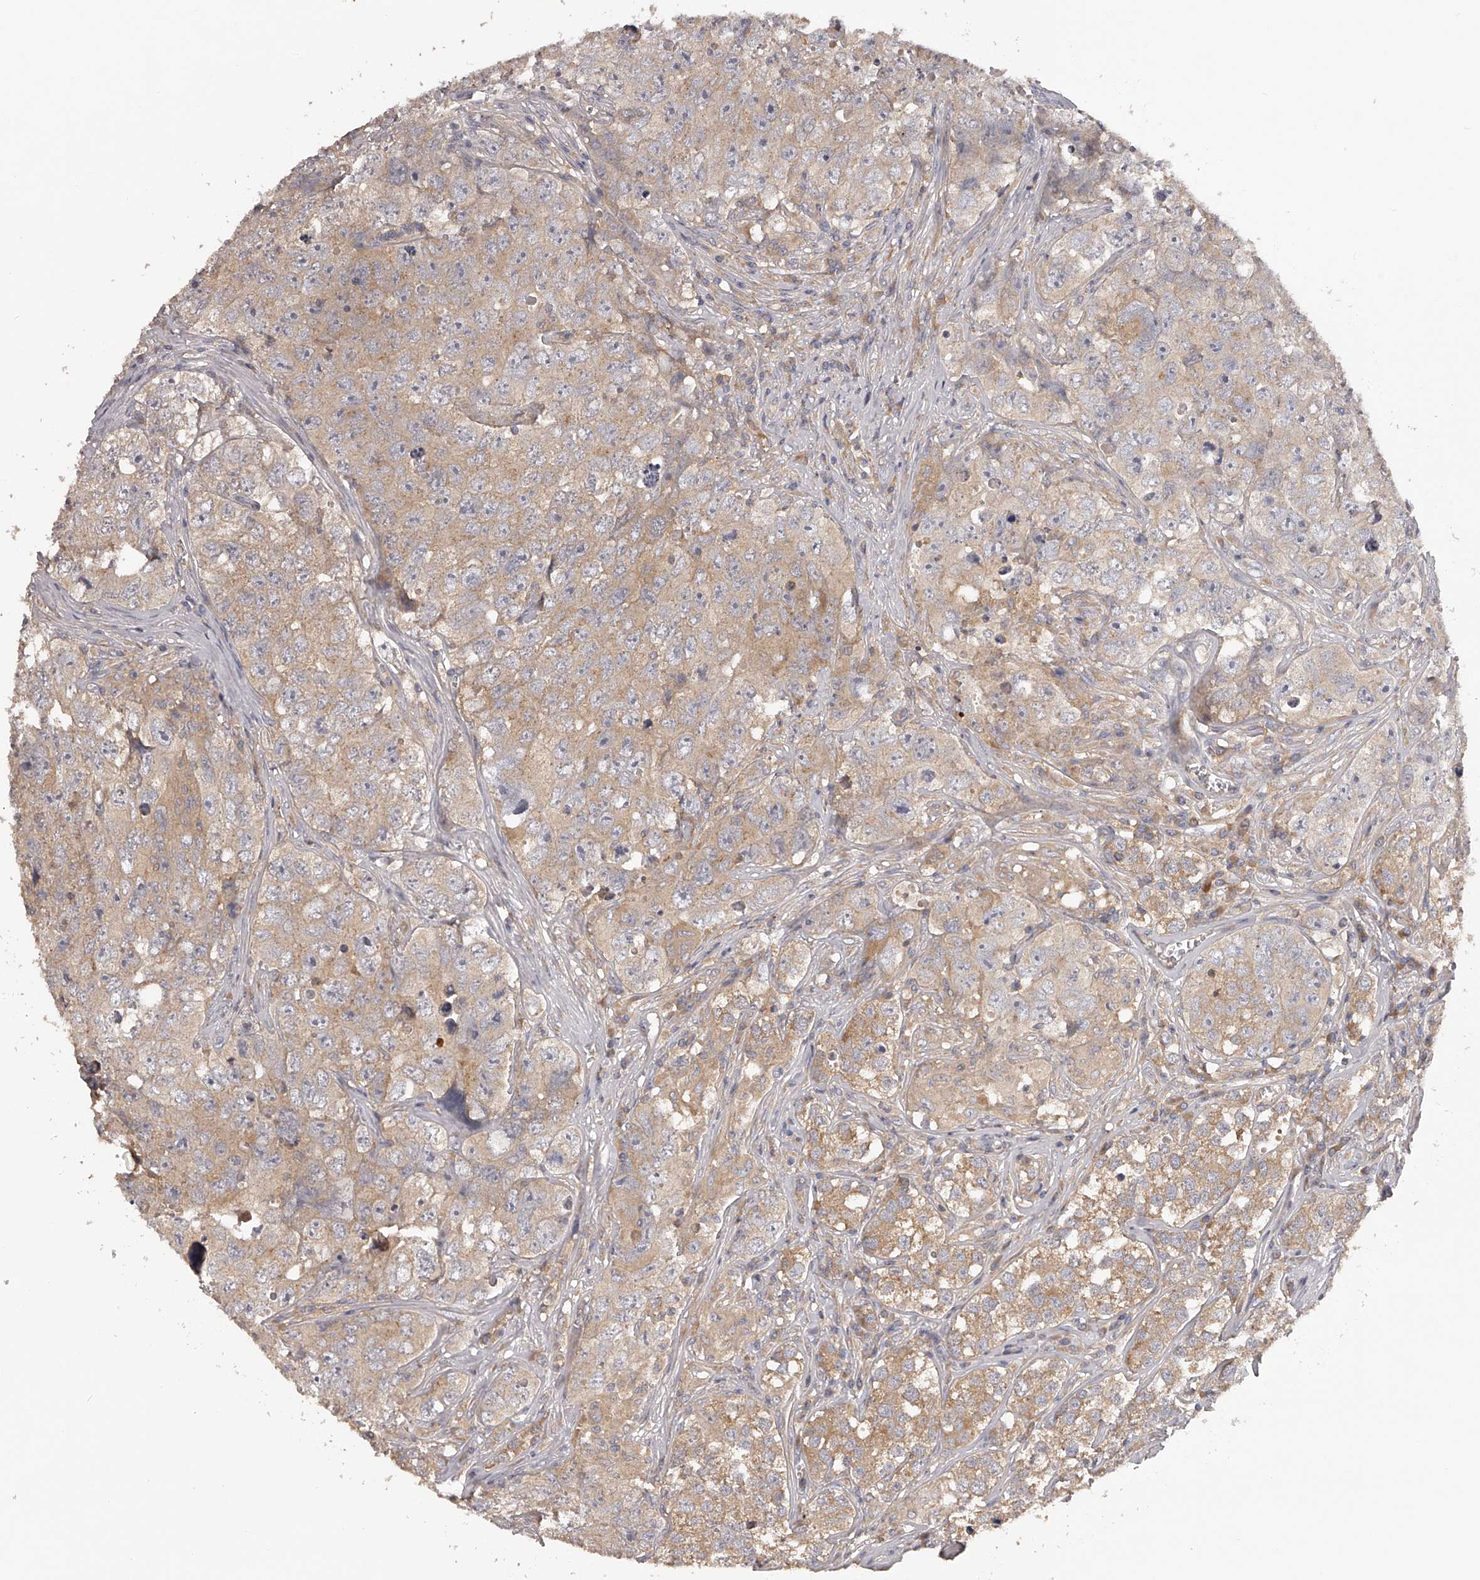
{"staining": {"intensity": "weak", "quantity": ">75%", "location": "cytoplasmic/membranous"}, "tissue": "testis cancer", "cell_type": "Tumor cells", "image_type": "cancer", "snomed": [{"axis": "morphology", "description": "Seminoma, NOS"}, {"axis": "morphology", "description": "Carcinoma, Embryonal, NOS"}, {"axis": "topography", "description": "Testis"}], "caption": "Testis embryonal carcinoma tissue reveals weak cytoplasmic/membranous expression in about >75% of tumor cells", "gene": "TNN", "patient": {"sex": "male", "age": 43}}